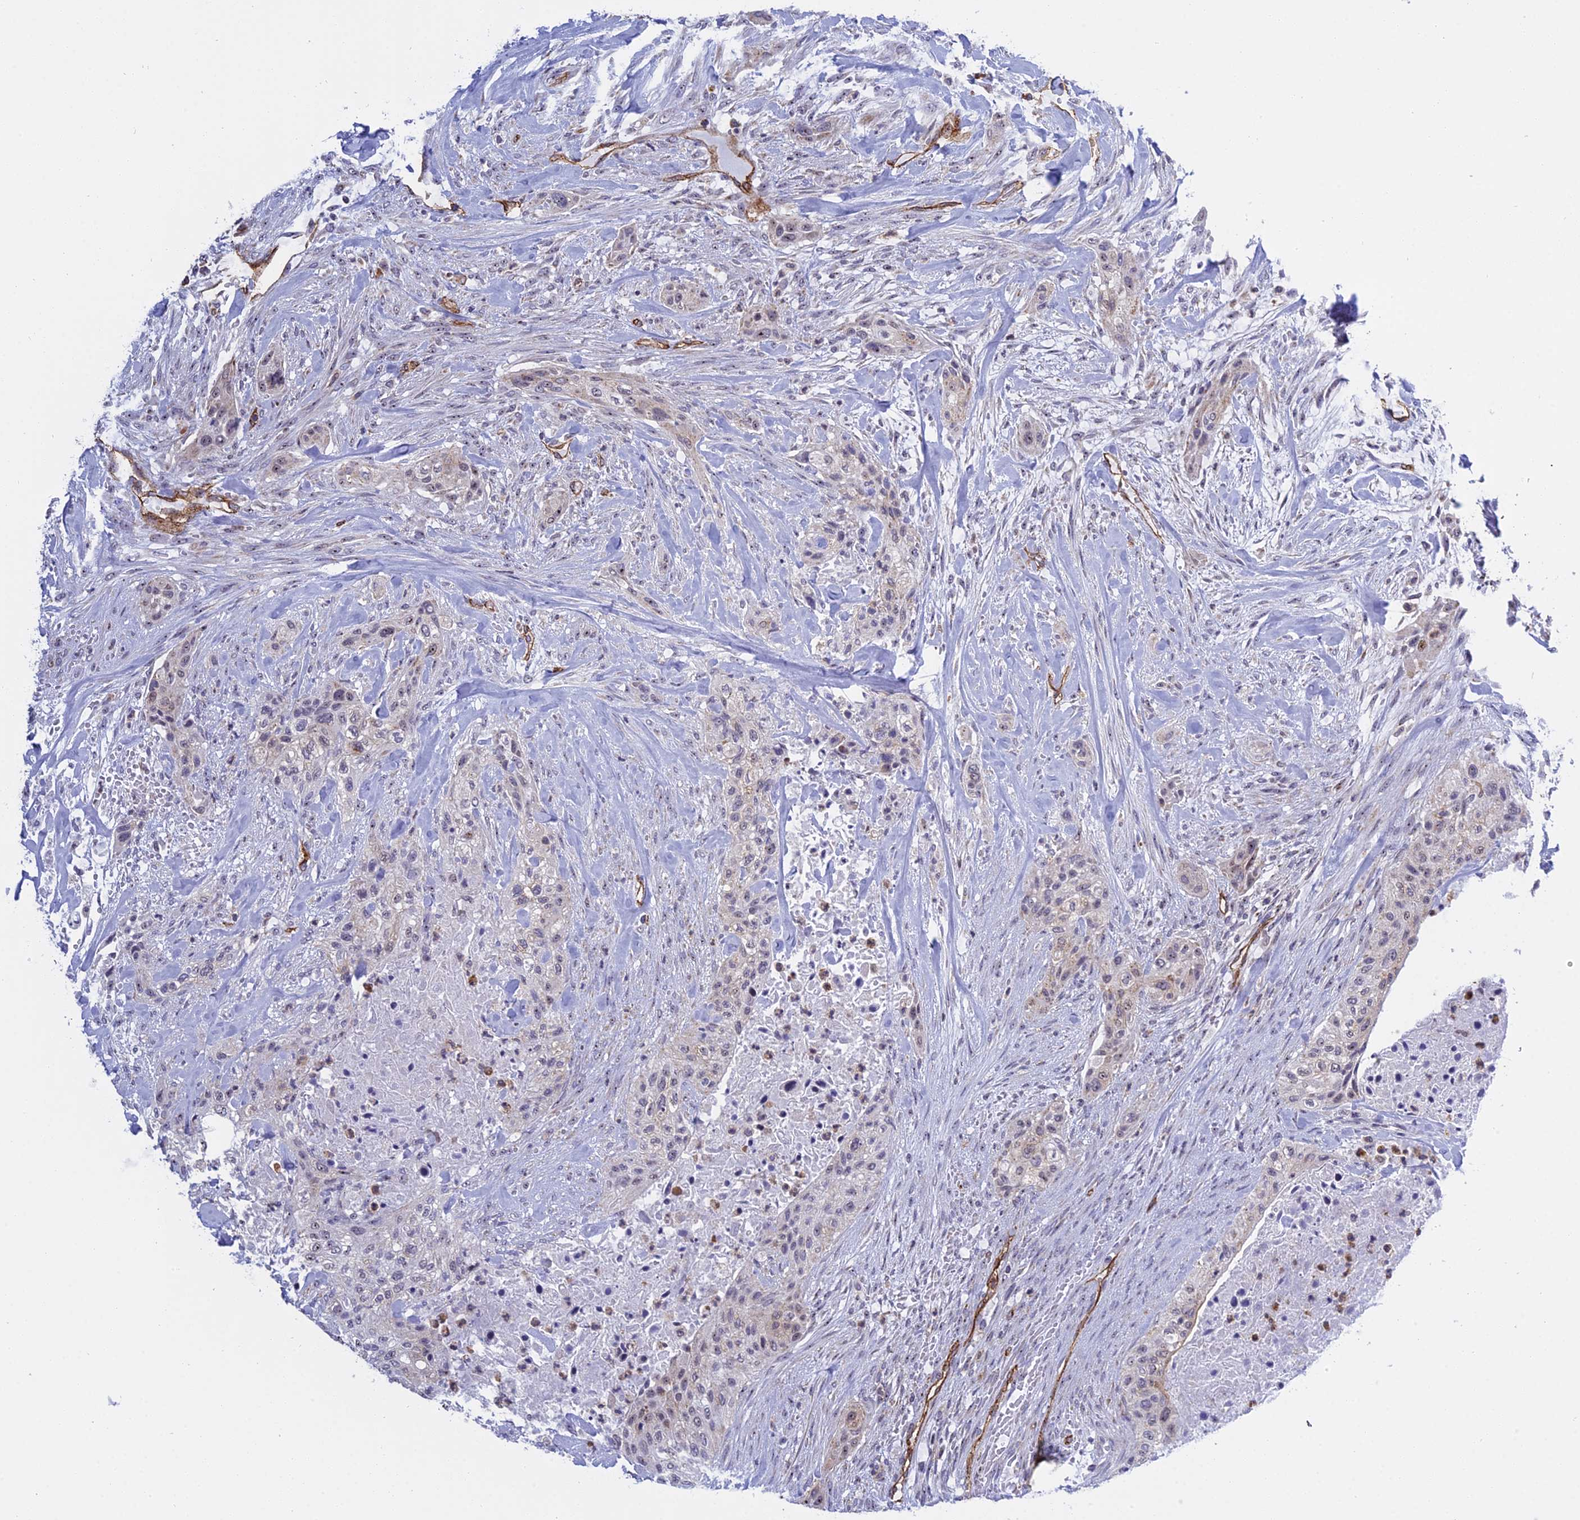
{"staining": {"intensity": "weak", "quantity": "25%-75%", "location": "cytoplasmic/membranous,nuclear"}, "tissue": "urothelial cancer", "cell_type": "Tumor cells", "image_type": "cancer", "snomed": [{"axis": "morphology", "description": "Urothelial carcinoma, High grade"}, {"axis": "topography", "description": "Urinary bladder"}], "caption": "The histopathology image exhibits a brown stain indicating the presence of a protein in the cytoplasmic/membranous and nuclear of tumor cells in urothelial cancer.", "gene": "MPND", "patient": {"sex": "male", "age": 35}}